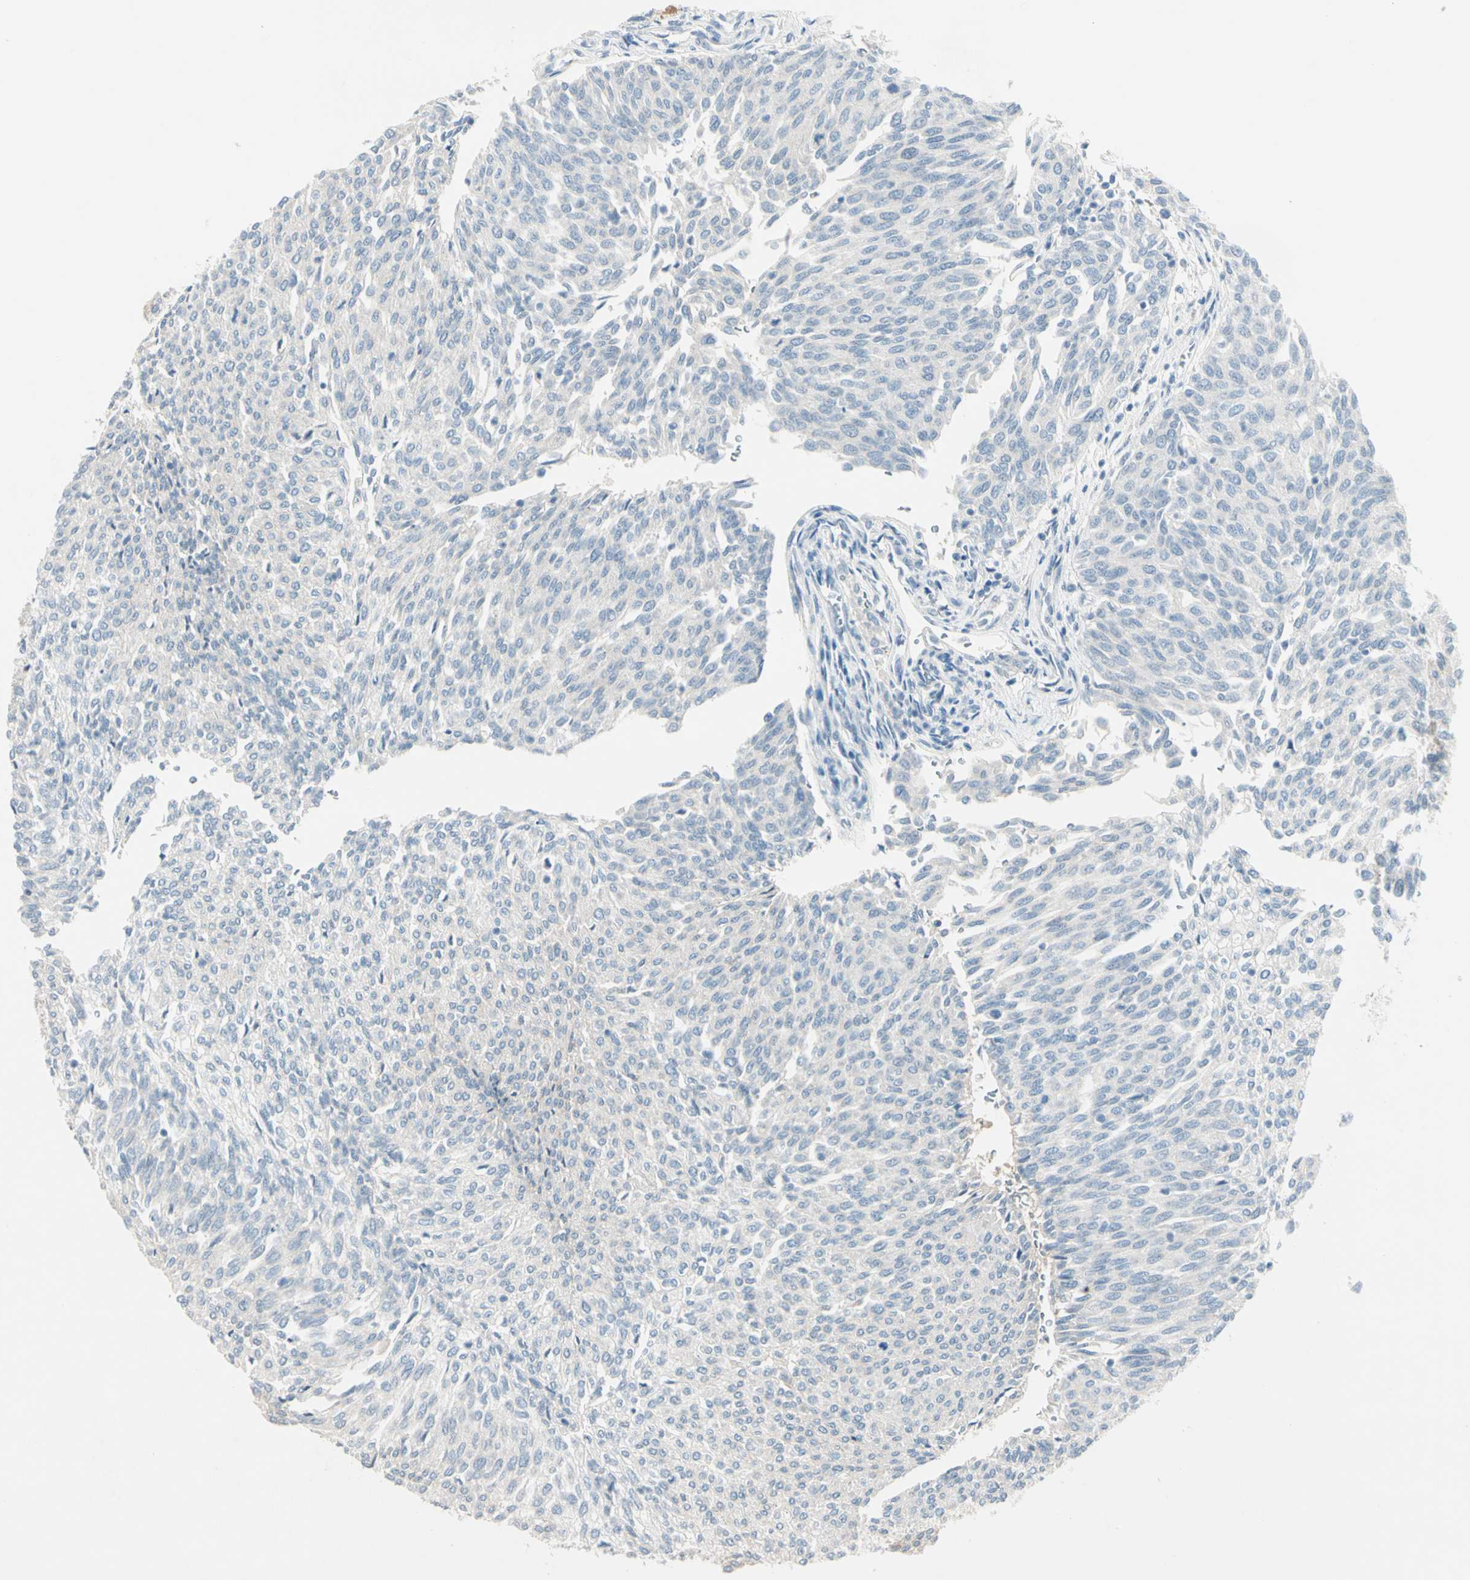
{"staining": {"intensity": "negative", "quantity": "none", "location": "none"}, "tissue": "urothelial cancer", "cell_type": "Tumor cells", "image_type": "cancer", "snomed": [{"axis": "morphology", "description": "Urothelial carcinoma, Low grade"}, {"axis": "topography", "description": "Urinary bladder"}], "caption": "A high-resolution histopathology image shows IHC staining of urothelial carcinoma (low-grade), which demonstrates no significant staining in tumor cells.", "gene": "SERPIND1", "patient": {"sex": "female", "age": 79}}